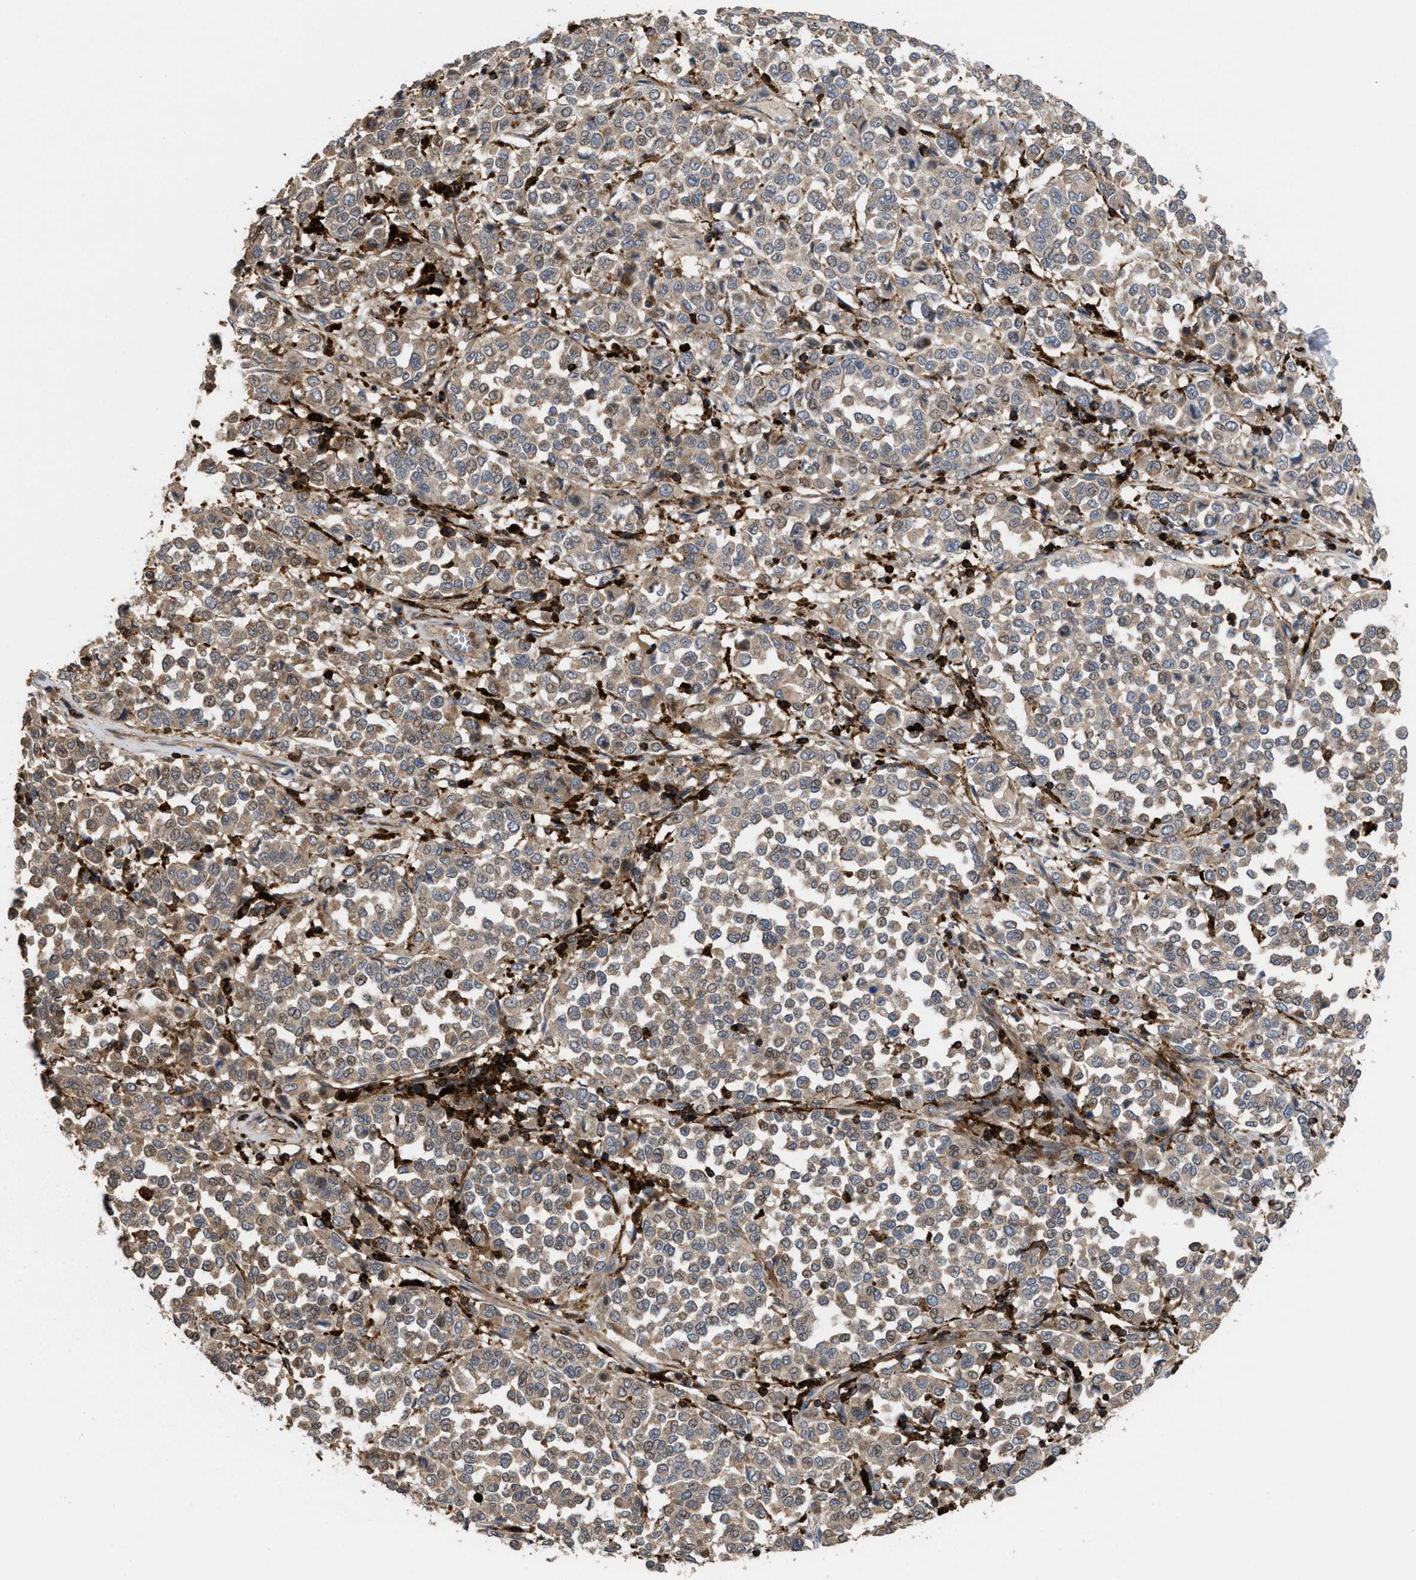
{"staining": {"intensity": "weak", "quantity": ">75%", "location": "cytoplasmic/membranous"}, "tissue": "melanoma", "cell_type": "Tumor cells", "image_type": "cancer", "snomed": [{"axis": "morphology", "description": "Malignant melanoma, Metastatic site"}, {"axis": "topography", "description": "Pancreas"}], "caption": "Immunohistochemical staining of malignant melanoma (metastatic site) displays weak cytoplasmic/membranous protein positivity in about >75% of tumor cells.", "gene": "PTPRE", "patient": {"sex": "female", "age": 30}}